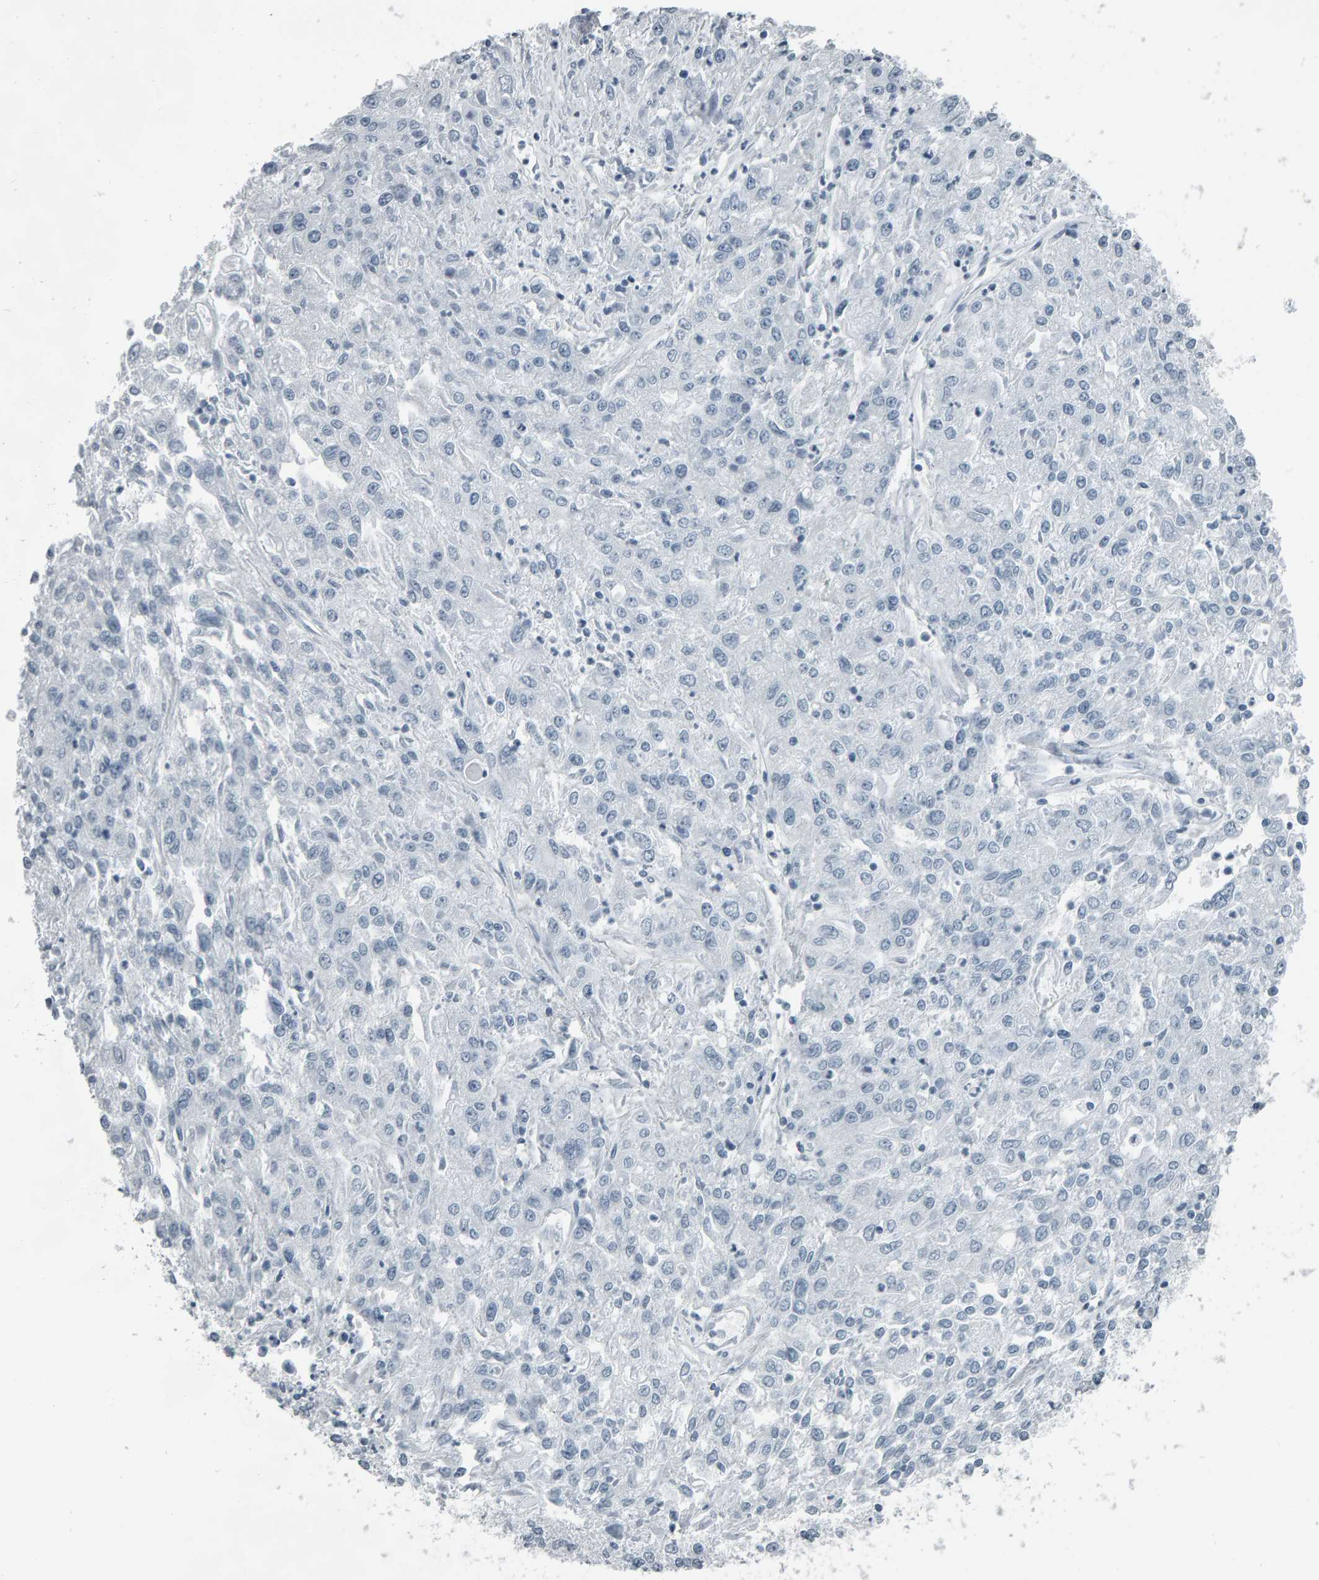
{"staining": {"intensity": "negative", "quantity": "none", "location": "none"}, "tissue": "endometrial cancer", "cell_type": "Tumor cells", "image_type": "cancer", "snomed": [{"axis": "morphology", "description": "Adenocarcinoma, NOS"}, {"axis": "topography", "description": "Endometrium"}], "caption": "IHC photomicrograph of human endometrial cancer (adenocarcinoma) stained for a protein (brown), which reveals no expression in tumor cells.", "gene": "PYY", "patient": {"sex": "female", "age": 49}}